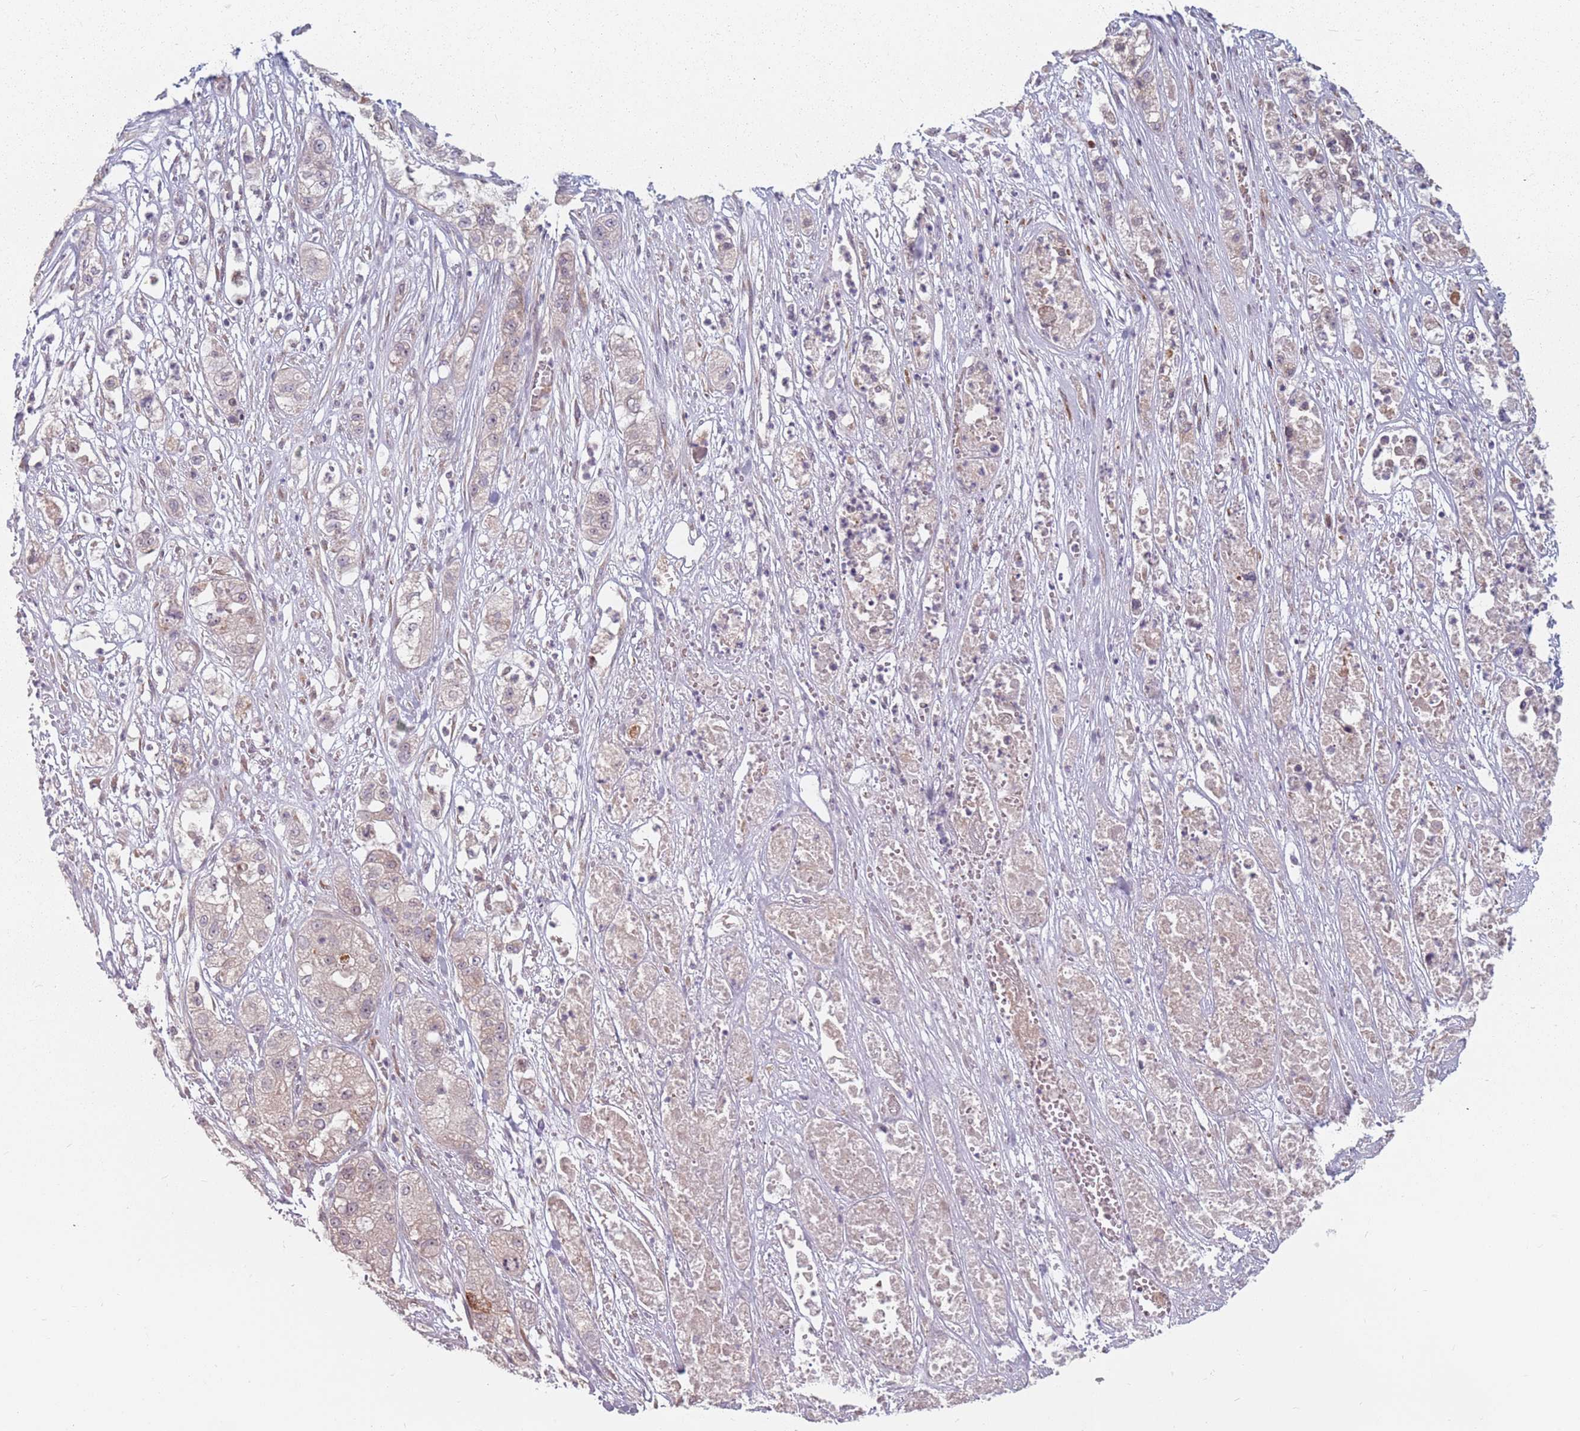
{"staining": {"intensity": "negative", "quantity": "none", "location": "none"}, "tissue": "pancreatic cancer", "cell_type": "Tumor cells", "image_type": "cancer", "snomed": [{"axis": "morphology", "description": "Adenocarcinoma, NOS"}, {"axis": "topography", "description": "Pancreas"}], "caption": "Pancreatic cancer was stained to show a protein in brown. There is no significant positivity in tumor cells.", "gene": "ADAL", "patient": {"sex": "female", "age": 78}}